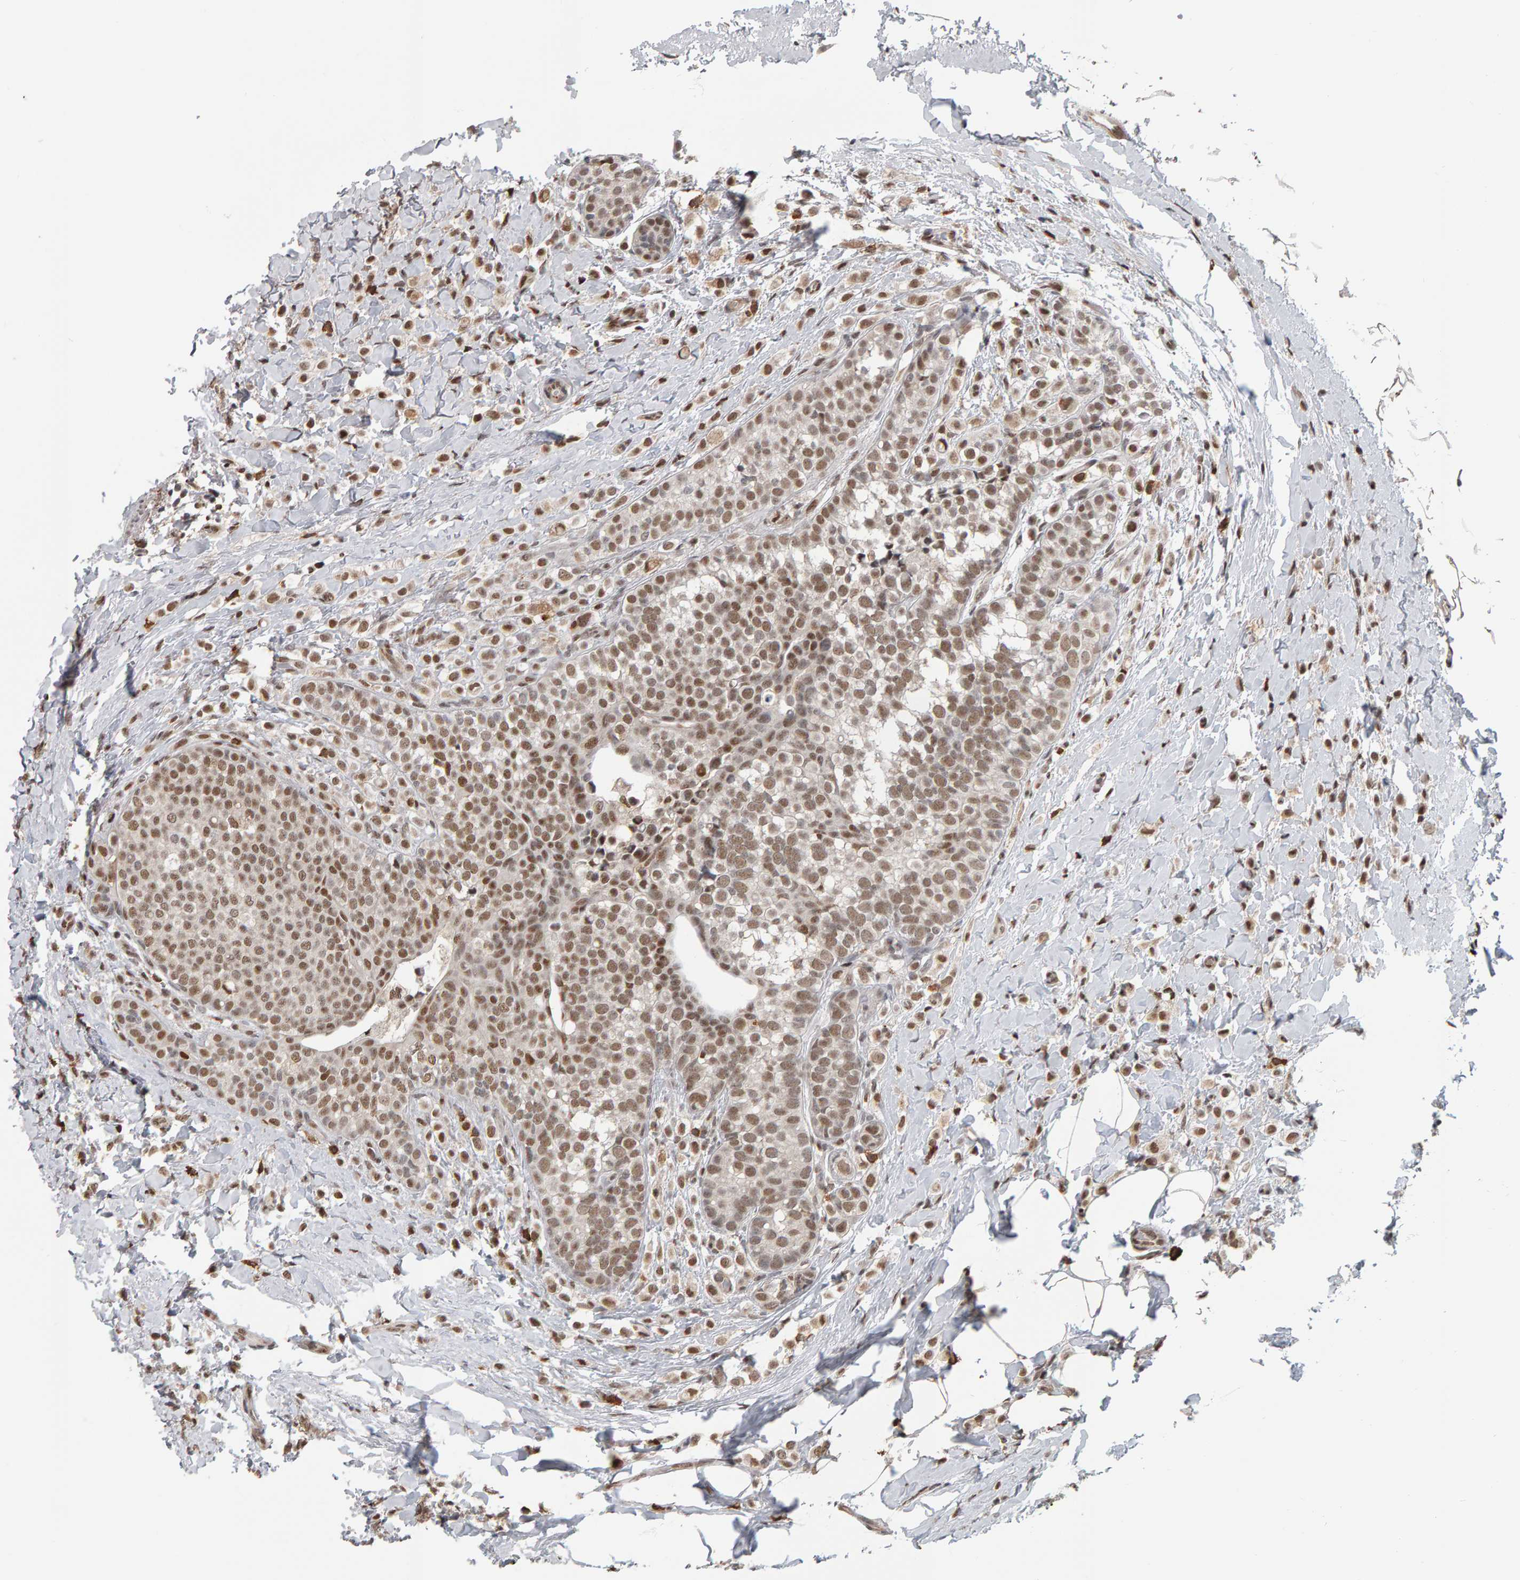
{"staining": {"intensity": "moderate", "quantity": ">75%", "location": "nuclear"}, "tissue": "breast cancer", "cell_type": "Tumor cells", "image_type": "cancer", "snomed": [{"axis": "morphology", "description": "Lobular carcinoma"}, {"axis": "topography", "description": "Breast"}], "caption": "Immunohistochemical staining of human breast cancer exhibits moderate nuclear protein positivity in approximately >75% of tumor cells. The staining was performed using DAB (3,3'-diaminobenzidine) to visualize the protein expression in brown, while the nuclei were stained in blue with hematoxylin (Magnification: 20x).", "gene": "ATF7IP", "patient": {"sex": "female", "age": 50}}